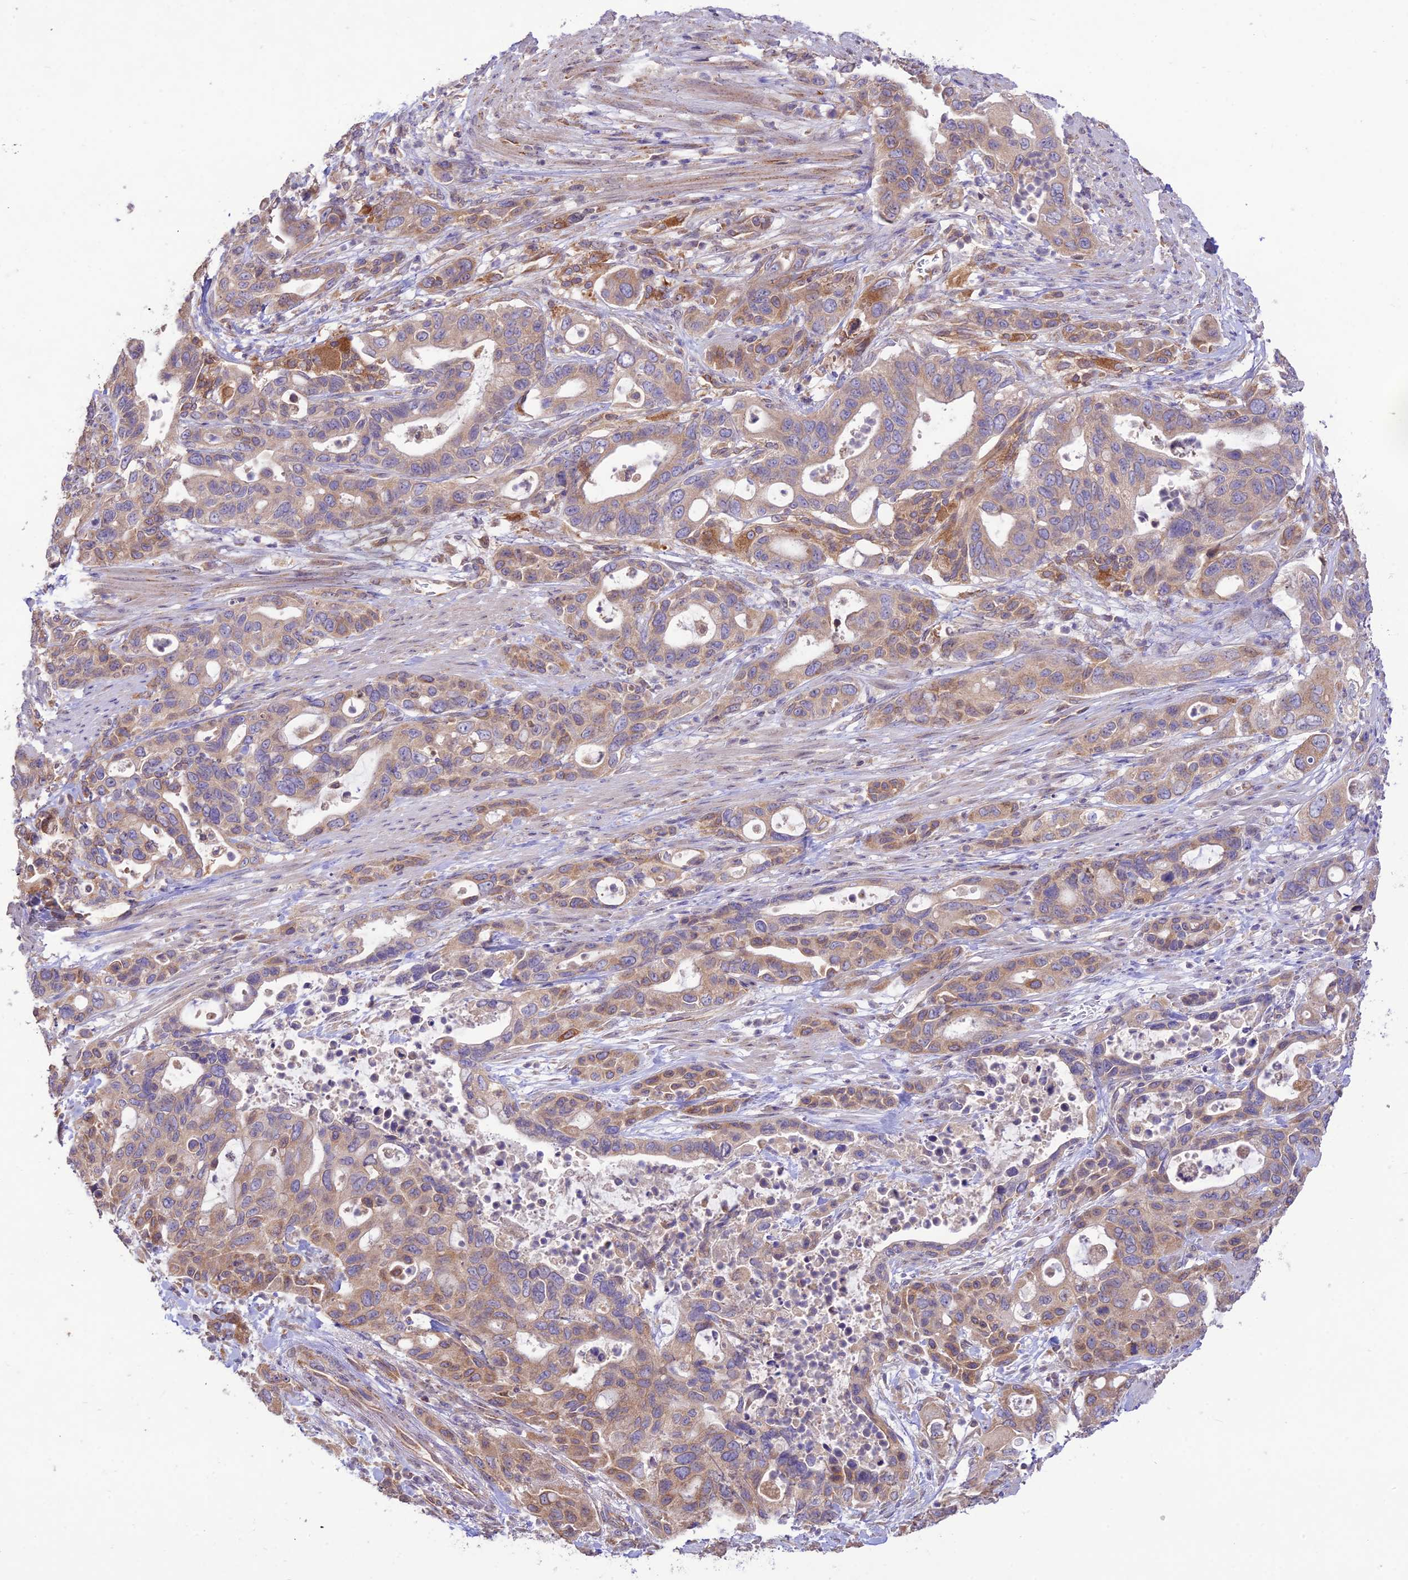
{"staining": {"intensity": "moderate", "quantity": "<25%", "location": "cytoplasmic/membranous"}, "tissue": "pancreatic cancer", "cell_type": "Tumor cells", "image_type": "cancer", "snomed": [{"axis": "morphology", "description": "Adenocarcinoma, NOS"}, {"axis": "topography", "description": "Pancreas"}], "caption": "Protein staining demonstrates moderate cytoplasmic/membranous staining in approximately <25% of tumor cells in pancreatic cancer.", "gene": "TMEM259", "patient": {"sex": "female", "age": 71}}